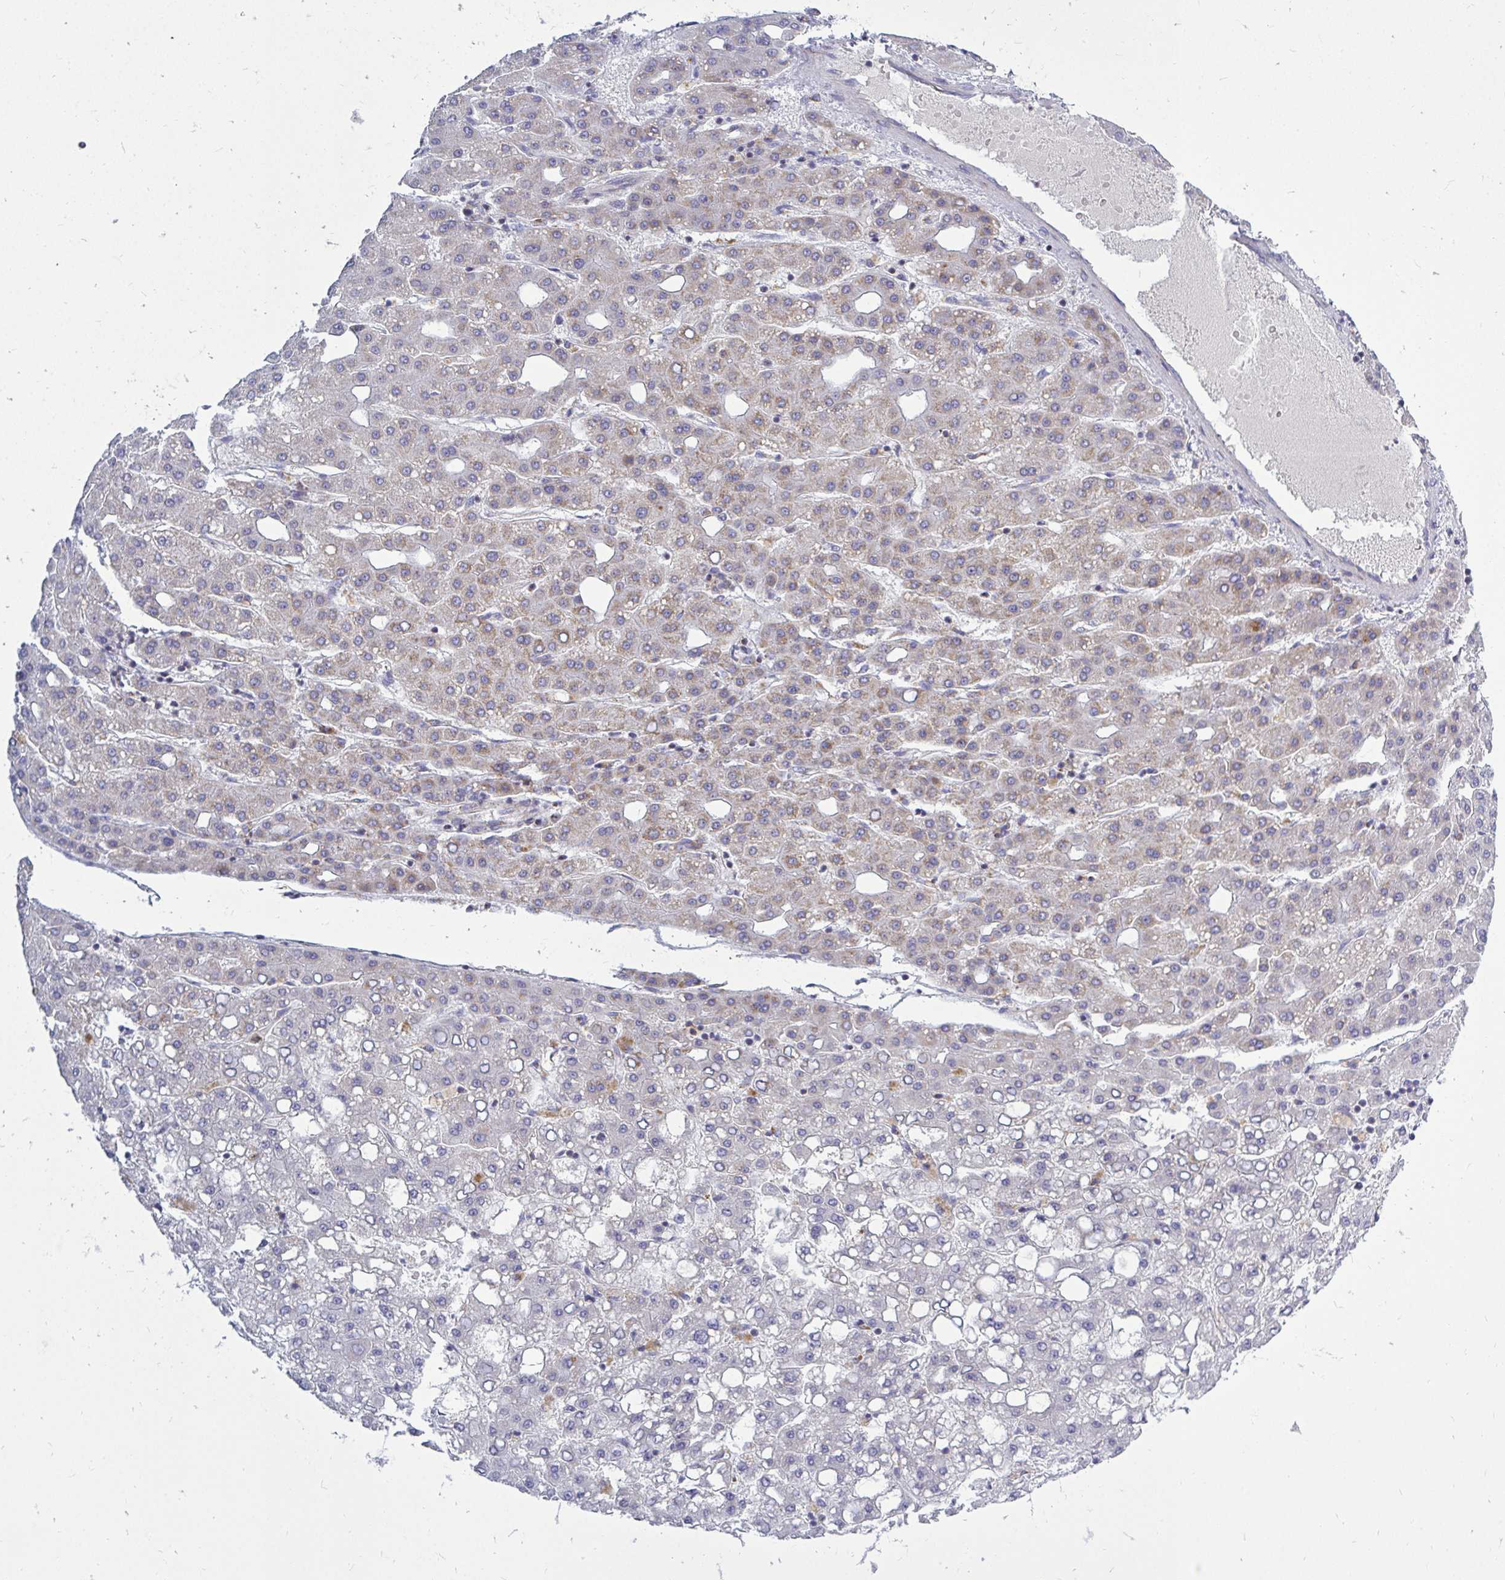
{"staining": {"intensity": "moderate", "quantity": "25%-75%", "location": "cytoplasmic/membranous"}, "tissue": "liver cancer", "cell_type": "Tumor cells", "image_type": "cancer", "snomed": [{"axis": "morphology", "description": "Carcinoma, Hepatocellular, NOS"}, {"axis": "topography", "description": "Liver"}], "caption": "A histopathology image of hepatocellular carcinoma (liver) stained for a protein displays moderate cytoplasmic/membranous brown staining in tumor cells.", "gene": "OR10R2", "patient": {"sex": "male", "age": 65}}